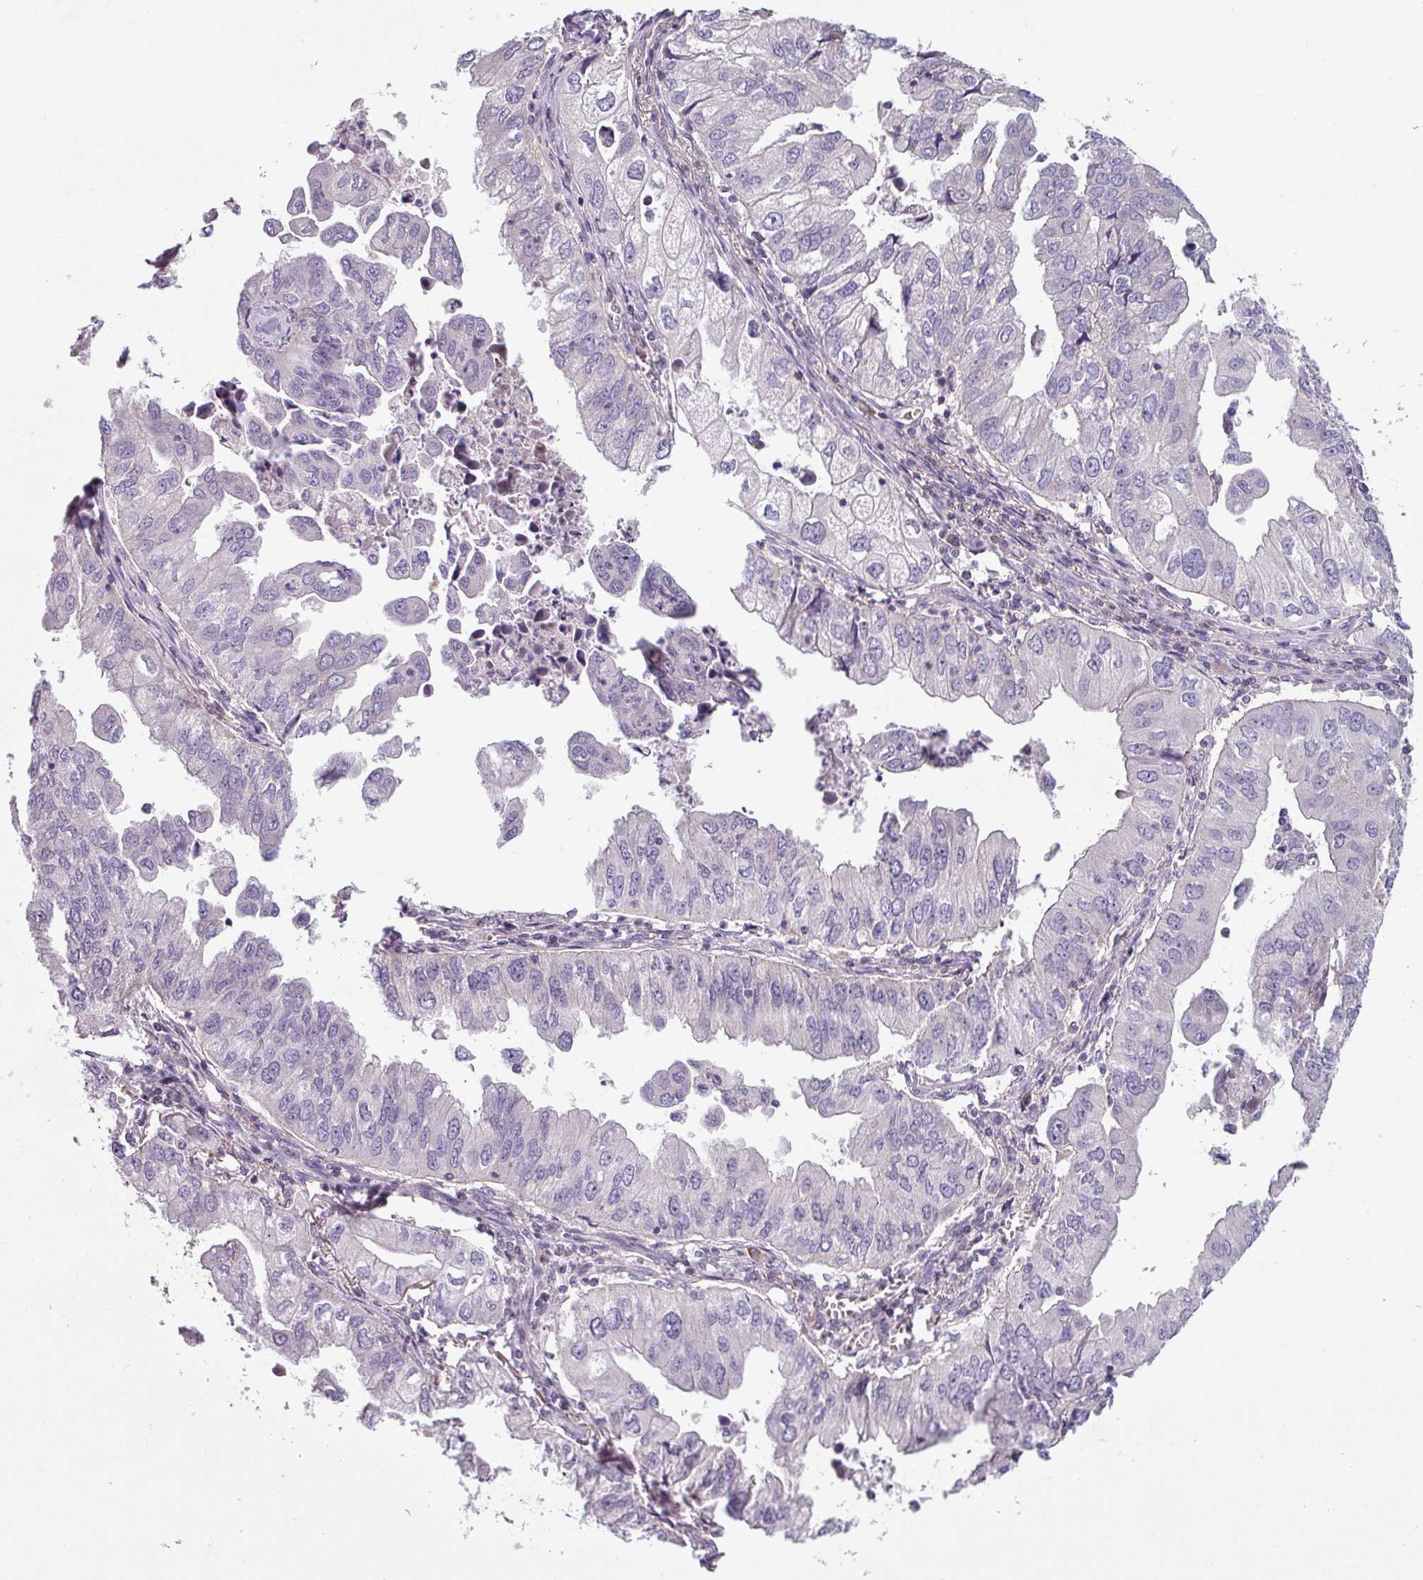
{"staining": {"intensity": "negative", "quantity": "none", "location": "none"}, "tissue": "lung cancer", "cell_type": "Tumor cells", "image_type": "cancer", "snomed": [{"axis": "morphology", "description": "Adenocarcinoma, NOS"}, {"axis": "topography", "description": "Lung"}], "caption": "Tumor cells are negative for protein expression in human lung adenocarcinoma.", "gene": "TMEM132A", "patient": {"sex": "male", "age": 48}}